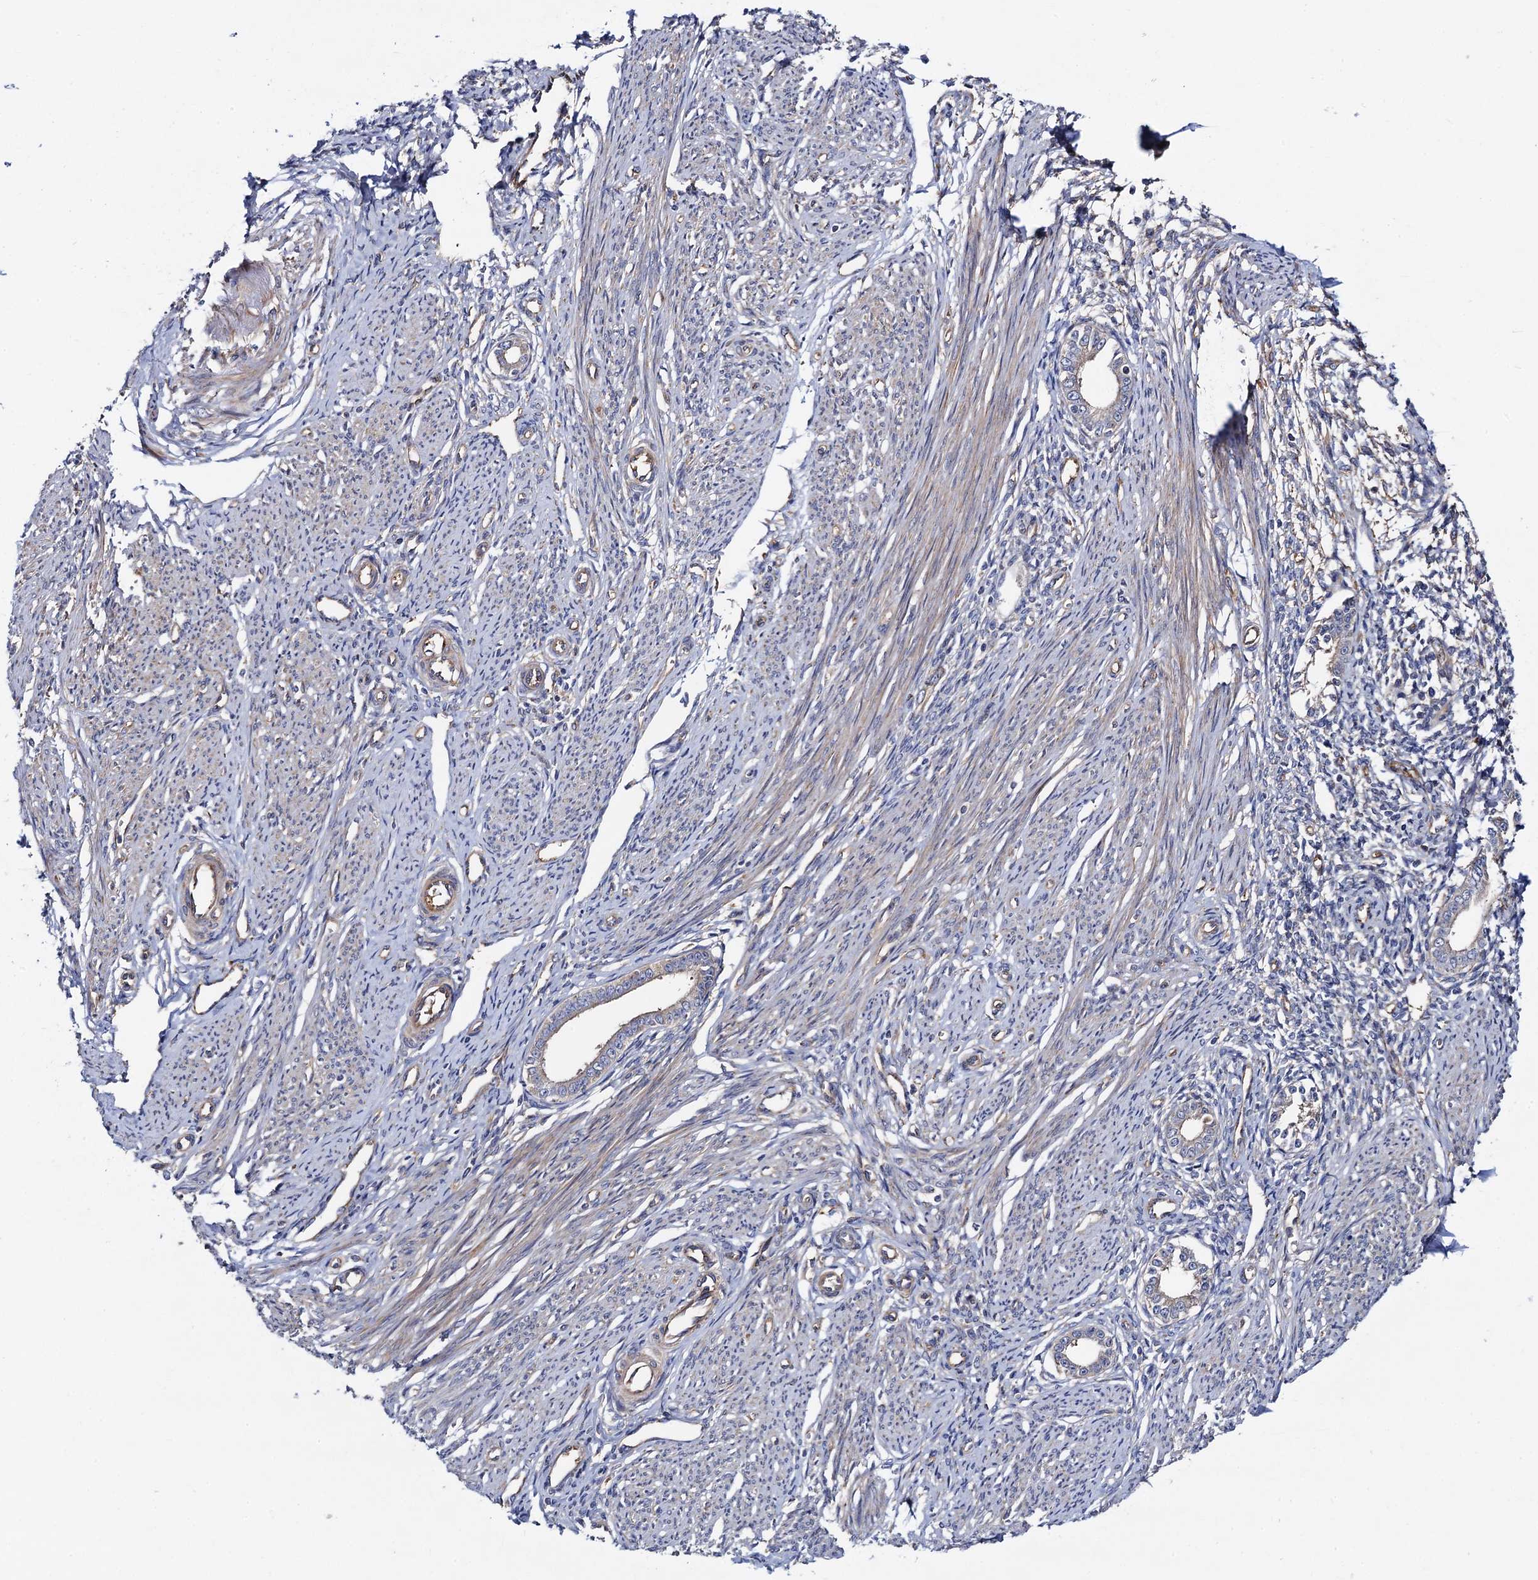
{"staining": {"intensity": "negative", "quantity": "none", "location": "none"}, "tissue": "endometrium", "cell_type": "Cells in endometrial stroma", "image_type": "normal", "snomed": [{"axis": "morphology", "description": "Normal tissue, NOS"}, {"axis": "topography", "description": "Endometrium"}], "caption": "IHC histopathology image of normal endometrium: human endometrium stained with DAB (3,3'-diaminobenzidine) reveals no significant protein positivity in cells in endometrial stroma.", "gene": "MRPL48", "patient": {"sex": "female", "age": 56}}